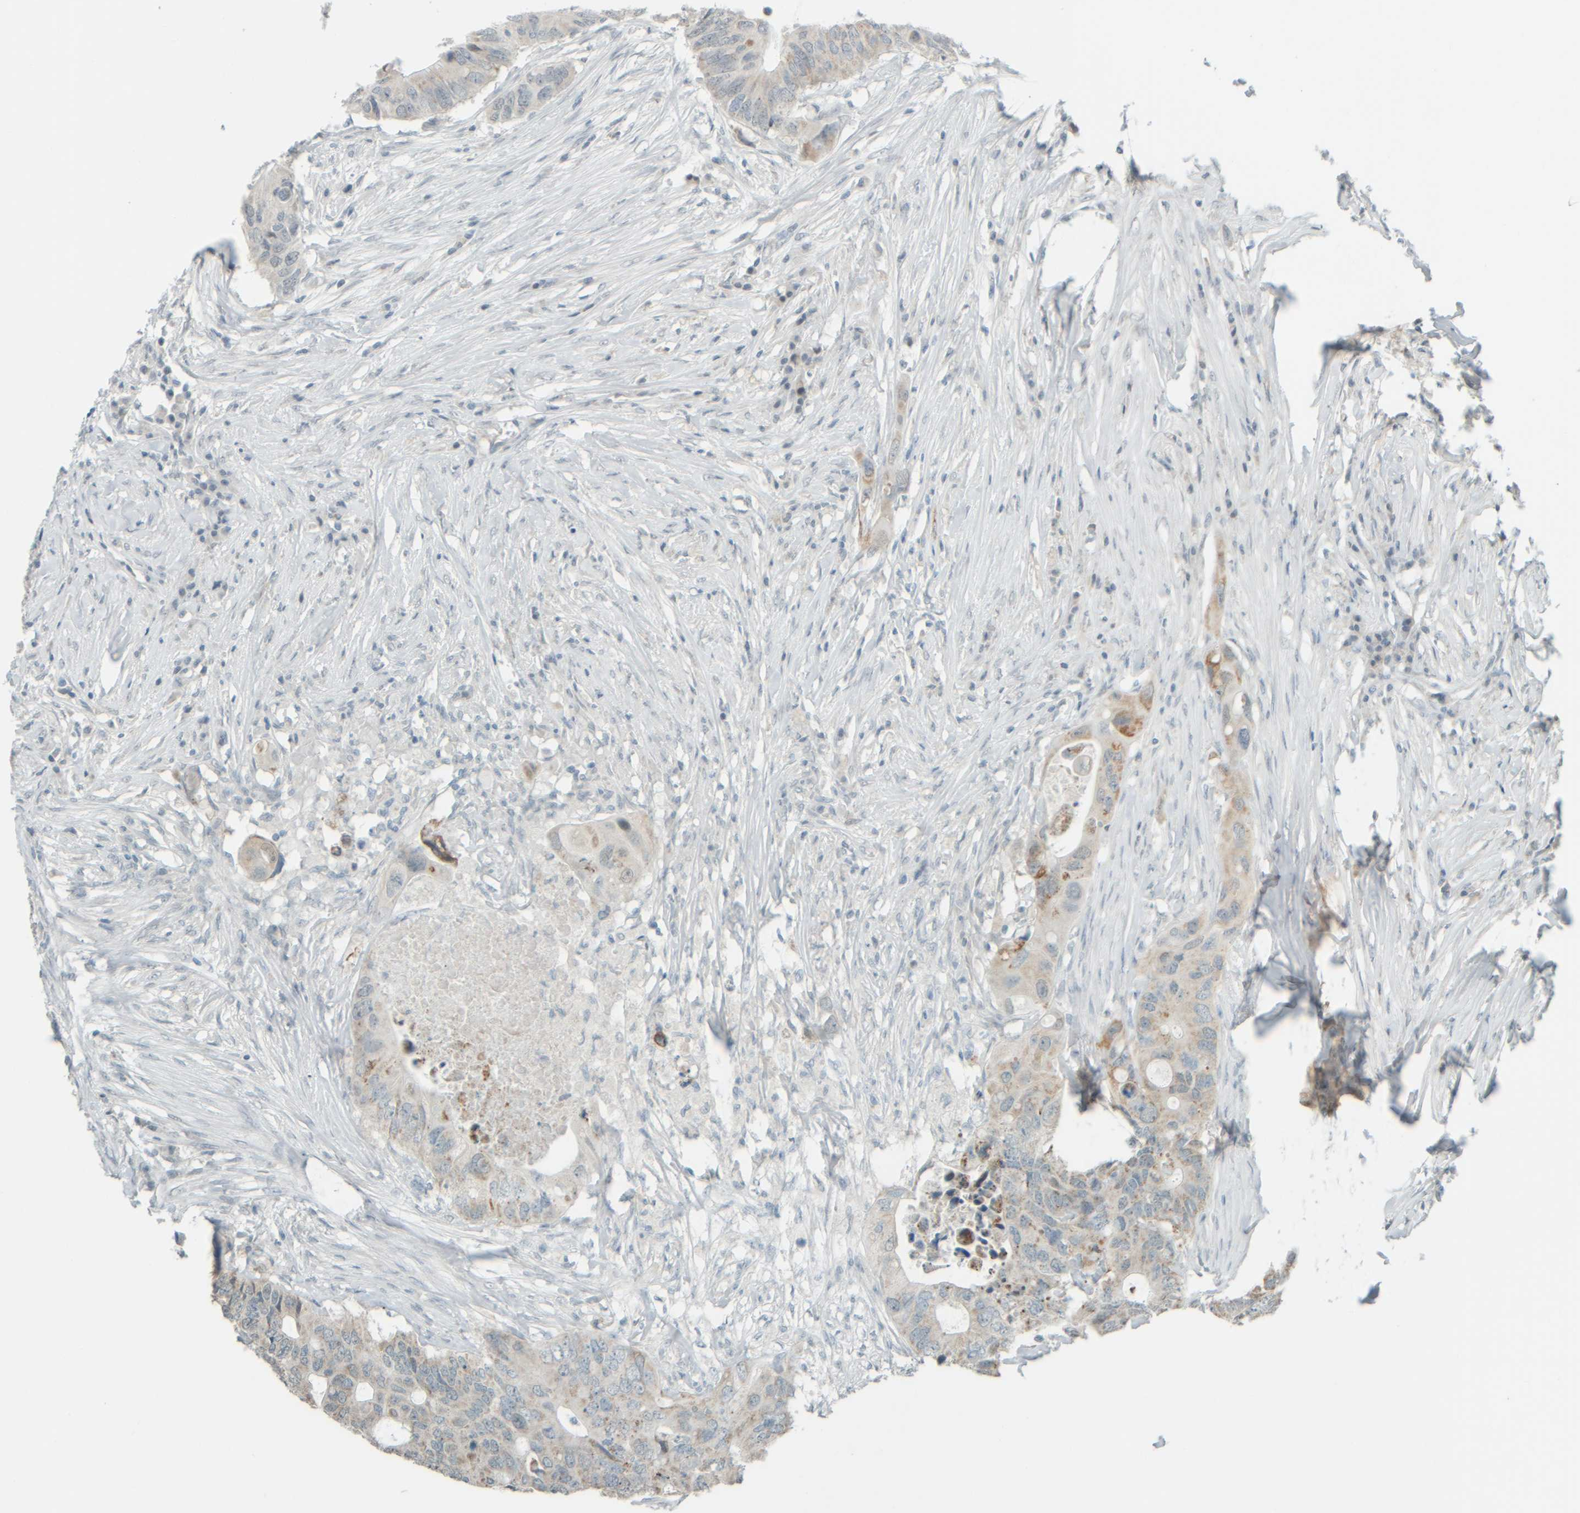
{"staining": {"intensity": "weak", "quantity": "<25%", "location": "cytoplasmic/membranous"}, "tissue": "colorectal cancer", "cell_type": "Tumor cells", "image_type": "cancer", "snomed": [{"axis": "morphology", "description": "Adenocarcinoma, NOS"}, {"axis": "topography", "description": "Colon"}], "caption": "Immunohistochemistry photomicrograph of neoplastic tissue: human adenocarcinoma (colorectal) stained with DAB reveals no significant protein expression in tumor cells.", "gene": "PTGES3L-AARSD1", "patient": {"sex": "male", "age": 71}}